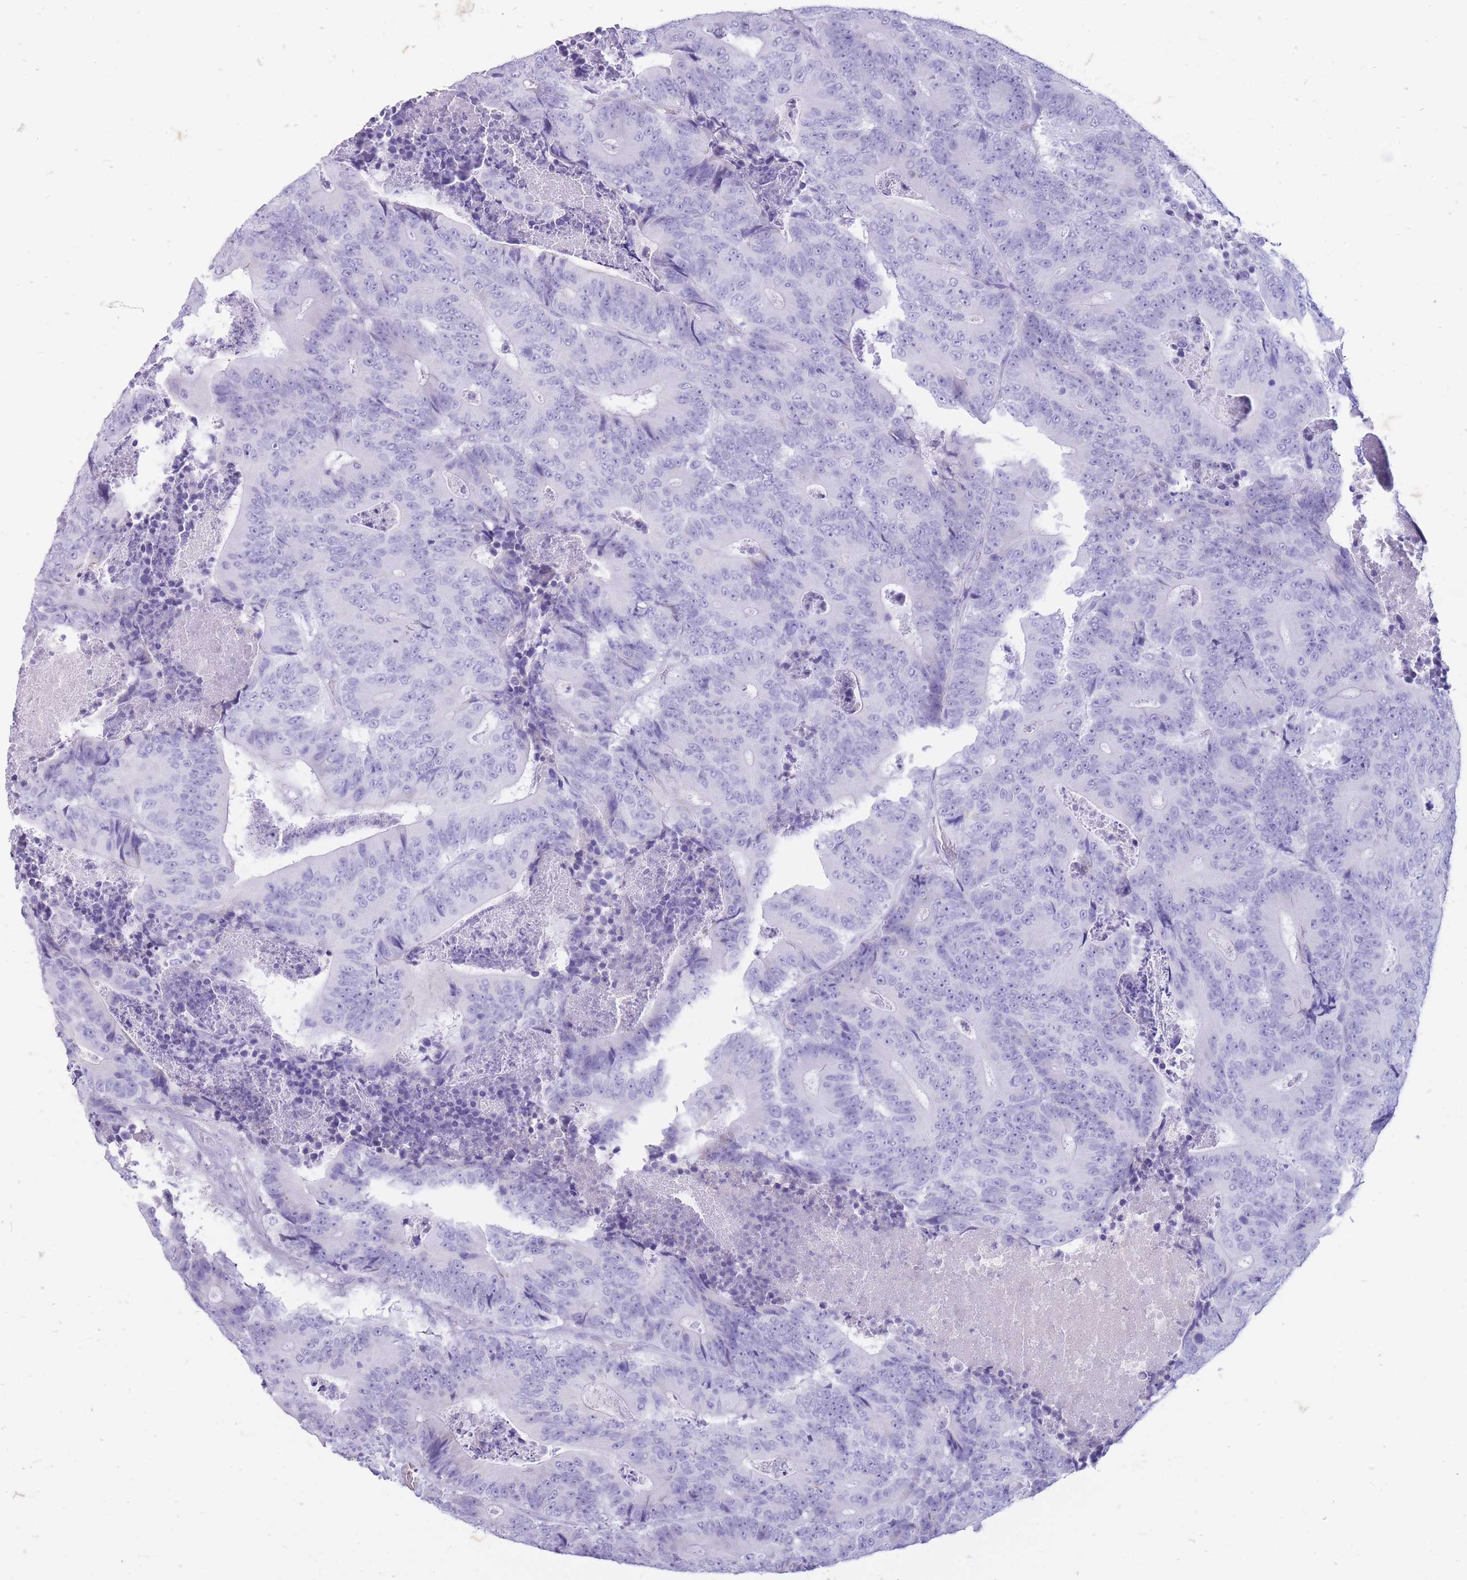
{"staining": {"intensity": "negative", "quantity": "none", "location": "none"}, "tissue": "colorectal cancer", "cell_type": "Tumor cells", "image_type": "cancer", "snomed": [{"axis": "morphology", "description": "Adenocarcinoma, NOS"}, {"axis": "topography", "description": "Colon"}], "caption": "DAB (3,3'-diaminobenzidine) immunohistochemical staining of colorectal adenocarcinoma demonstrates no significant positivity in tumor cells.", "gene": "ZFP37", "patient": {"sex": "male", "age": 83}}